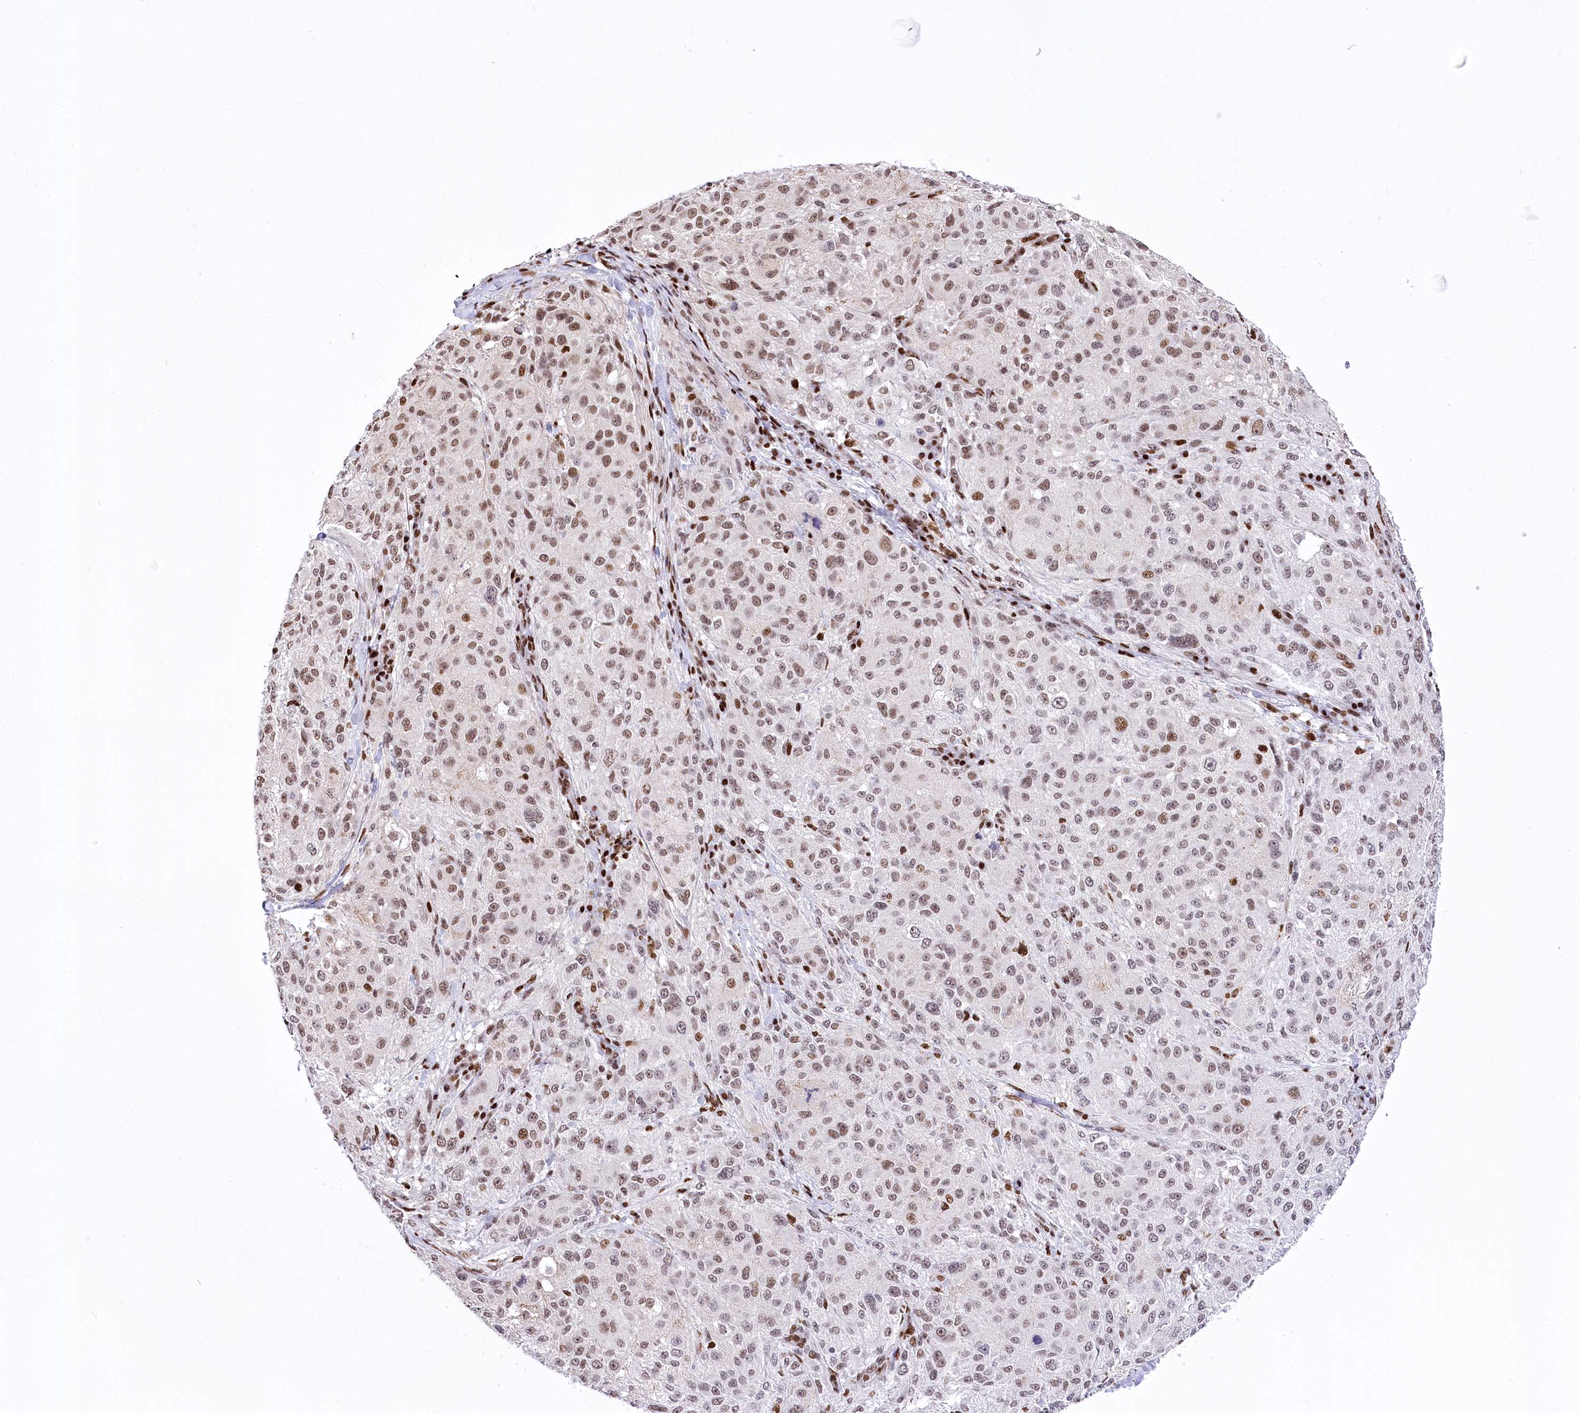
{"staining": {"intensity": "moderate", "quantity": "25%-75%", "location": "nuclear"}, "tissue": "melanoma", "cell_type": "Tumor cells", "image_type": "cancer", "snomed": [{"axis": "morphology", "description": "Necrosis, NOS"}, {"axis": "morphology", "description": "Malignant melanoma, NOS"}, {"axis": "topography", "description": "Skin"}], "caption": "Protein staining exhibits moderate nuclear expression in about 25%-75% of tumor cells in malignant melanoma.", "gene": "POU4F3", "patient": {"sex": "female", "age": 87}}